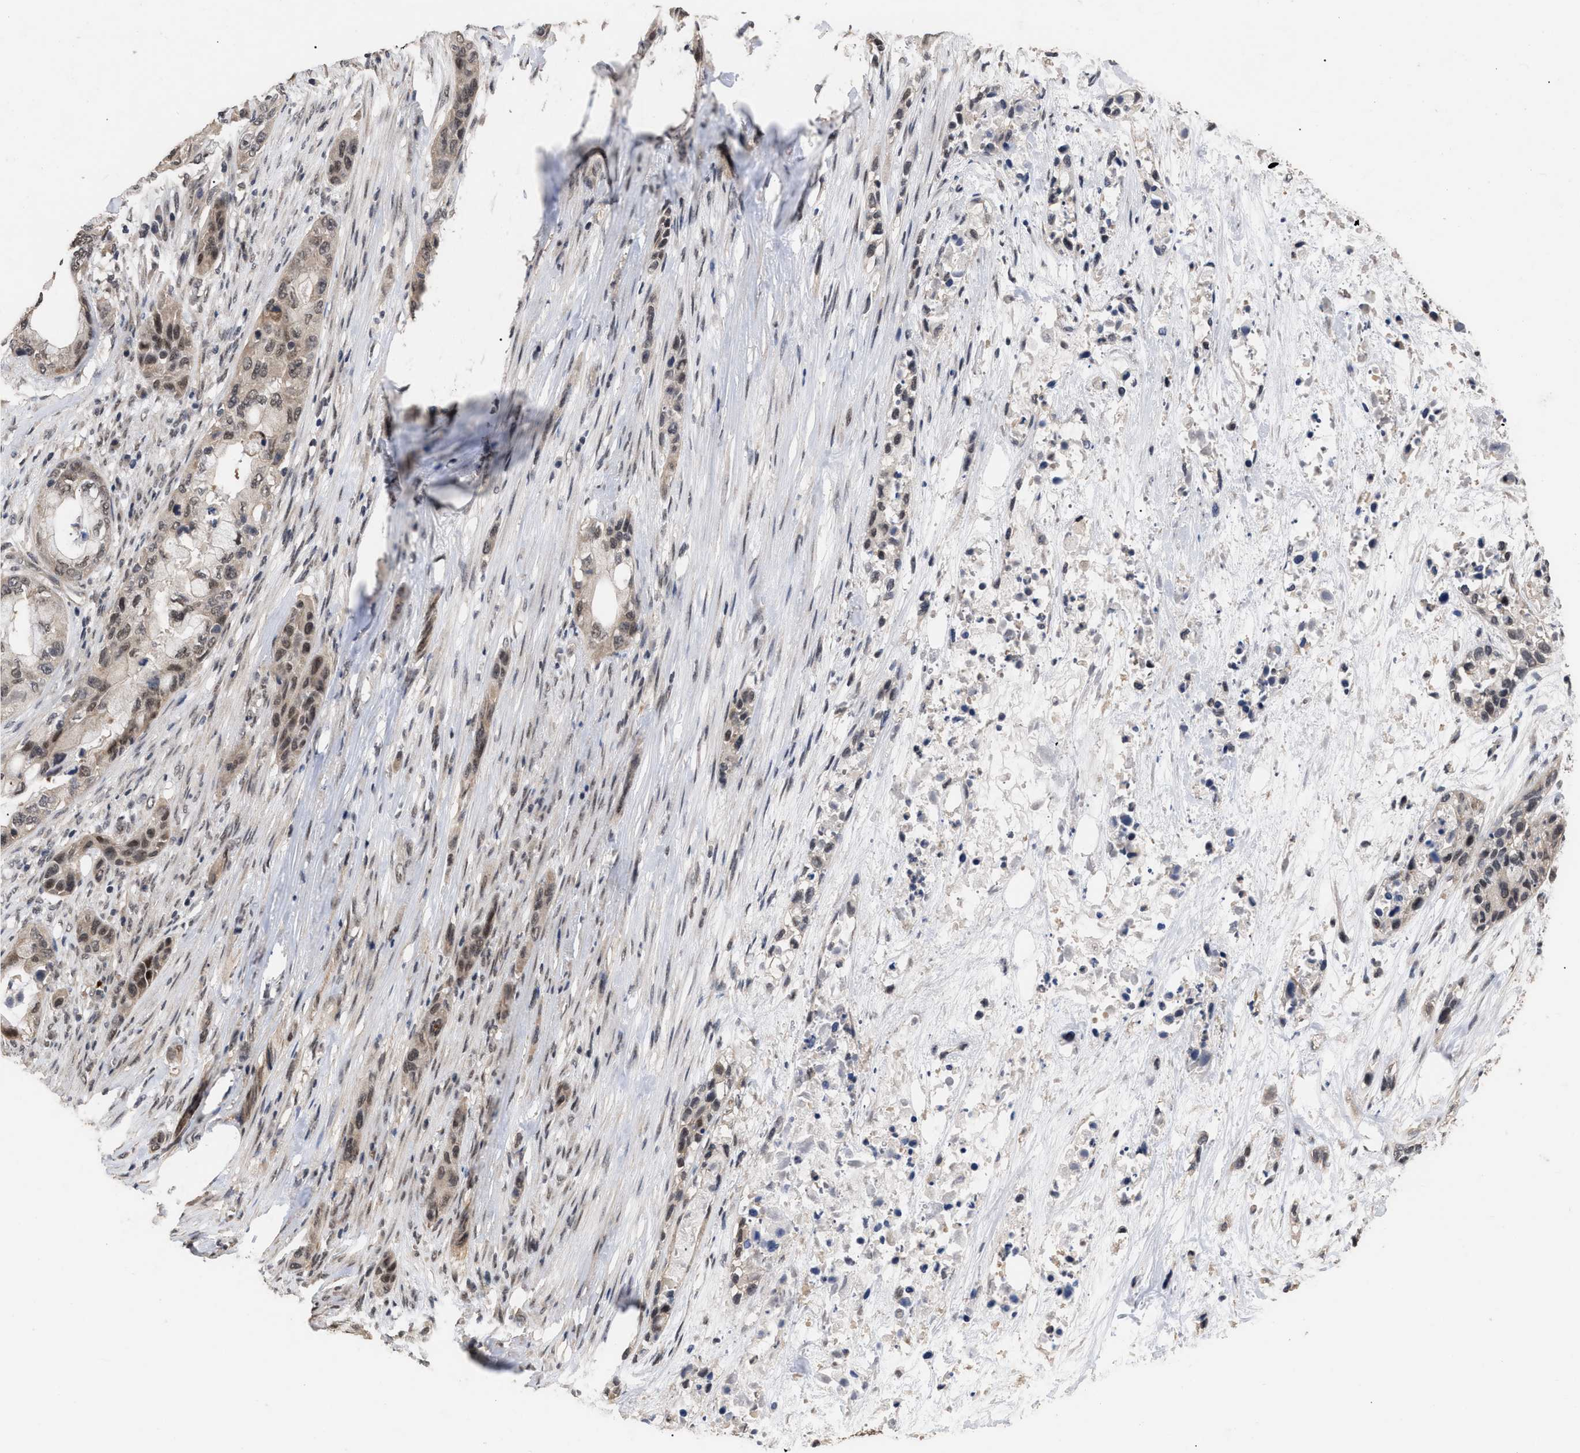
{"staining": {"intensity": "weak", "quantity": ">75%", "location": "cytoplasmic/membranous,nuclear"}, "tissue": "pancreatic cancer", "cell_type": "Tumor cells", "image_type": "cancer", "snomed": [{"axis": "morphology", "description": "Adenocarcinoma, NOS"}, {"axis": "topography", "description": "Pancreas"}], "caption": "Immunohistochemistry (IHC) micrograph of human pancreatic cancer (adenocarcinoma) stained for a protein (brown), which shows low levels of weak cytoplasmic/membranous and nuclear staining in about >75% of tumor cells.", "gene": "JAZF1", "patient": {"sex": "male", "age": 53}}